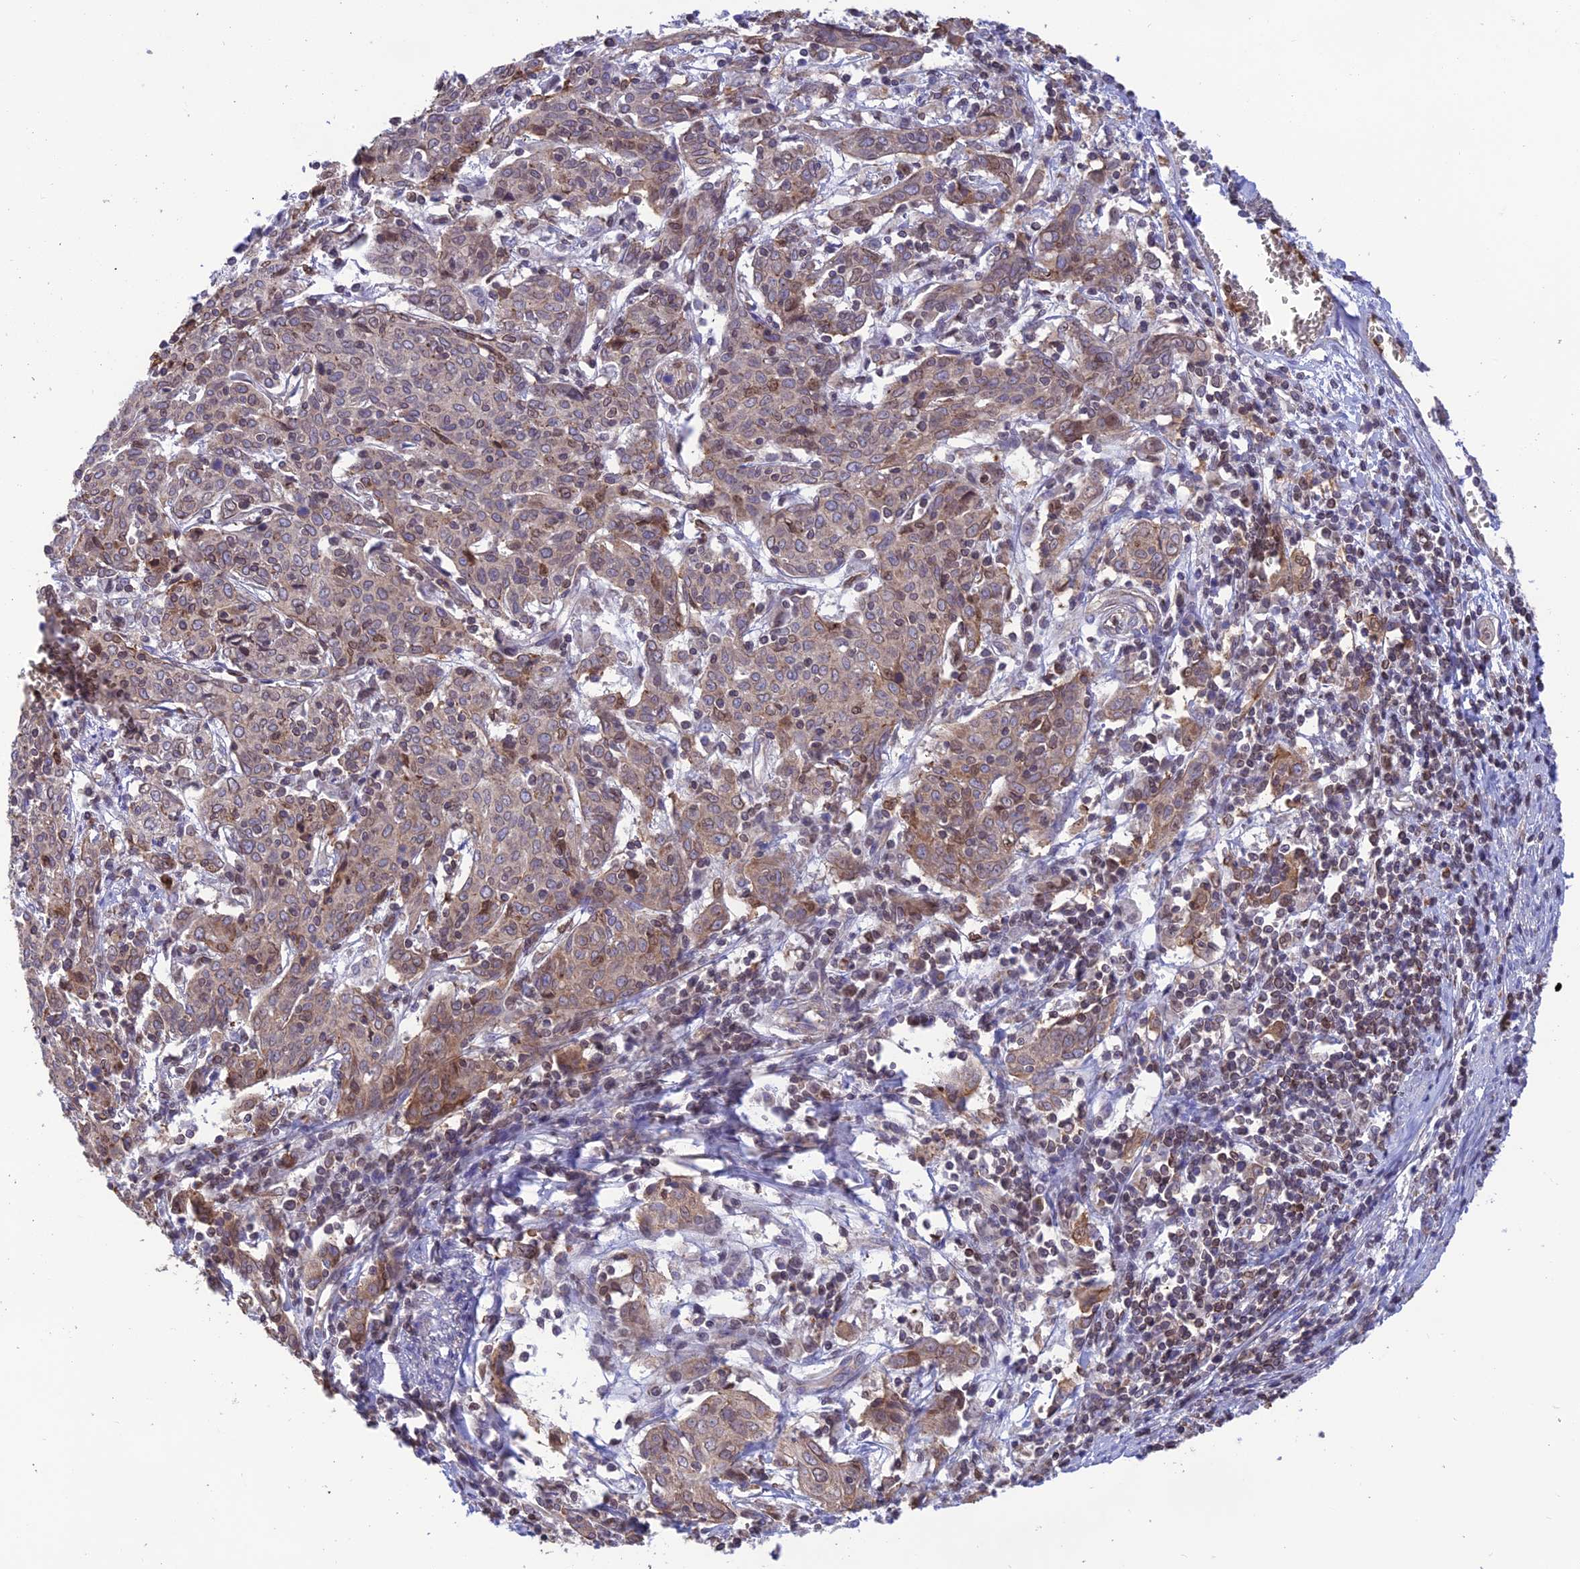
{"staining": {"intensity": "weak", "quantity": "25%-75%", "location": "cytoplasmic/membranous"}, "tissue": "cervical cancer", "cell_type": "Tumor cells", "image_type": "cancer", "snomed": [{"axis": "morphology", "description": "Squamous cell carcinoma, NOS"}, {"axis": "topography", "description": "Cervix"}], "caption": "About 25%-75% of tumor cells in human cervical cancer (squamous cell carcinoma) exhibit weak cytoplasmic/membranous protein expression as visualized by brown immunohistochemical staining.", "gene": "PKHD1L1", "patient": {"sex": "female", "age": 67}}